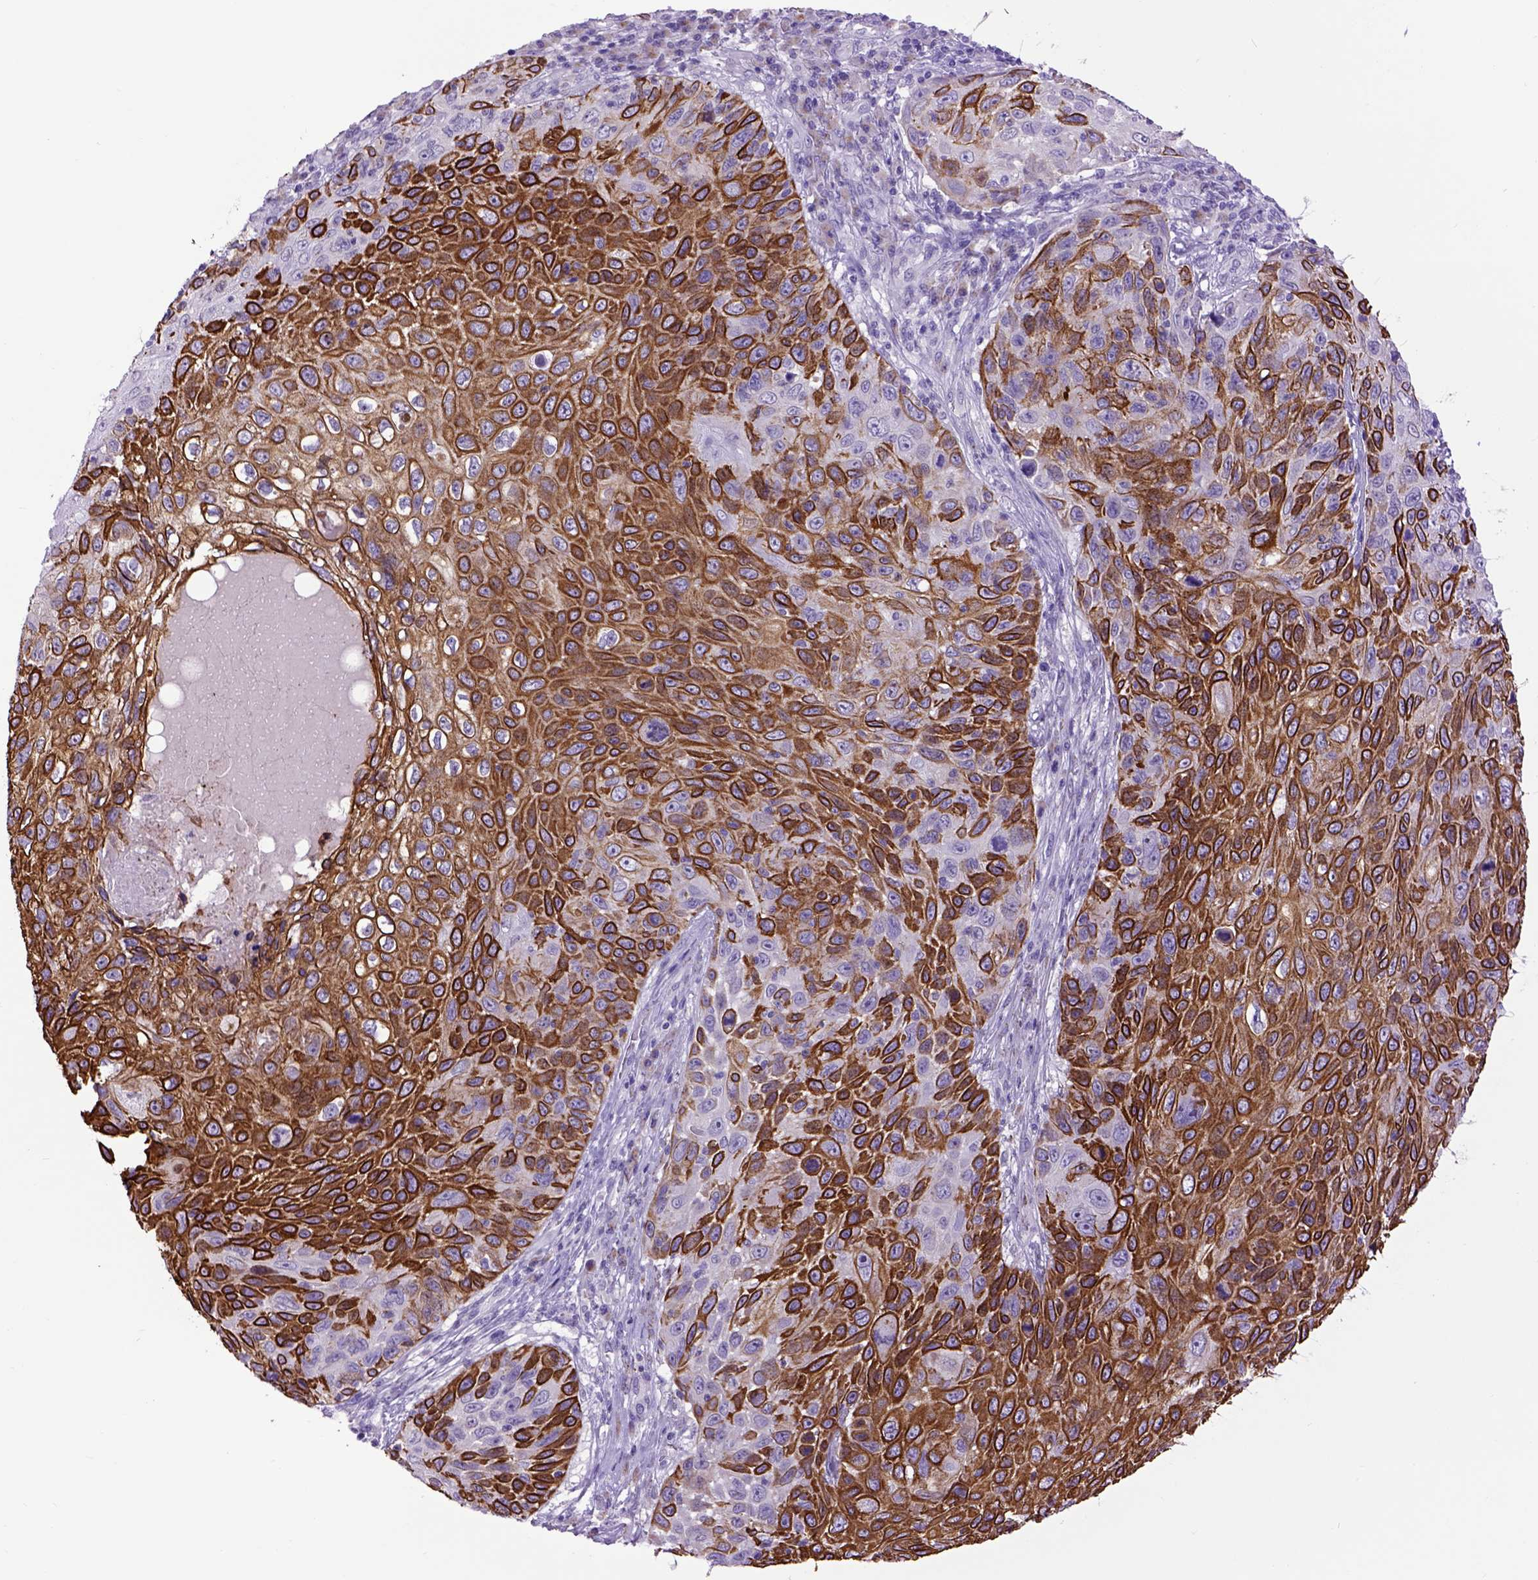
{"staining": {"intensity": "strong", "quantity": ">75%", "location": "cytoplasmic/membranous"}, "tissue": "skin cancer", "cell_type": "Tumor cells", "image_type": "cancer", "snomed": [{"axis": "morphology", "description": "Squamous cell carcinoma, NOS"}, {"axis": "topography", "description": "Skin"}], "caption": "IHC staining of skin cancer (squamous cell carcinoma), which reveals high levels of strong cytoplasmic/membranous positivity in about >75% of tumor cells indicating strong cytoplasmic/membranous protein positivity. The staining was performed using DAB (brown) for protein detection and nuclei were counterstained in hematoxylin (blue).", "gene": "RAB25", "patient": {"sex": "male", "age": 92}}